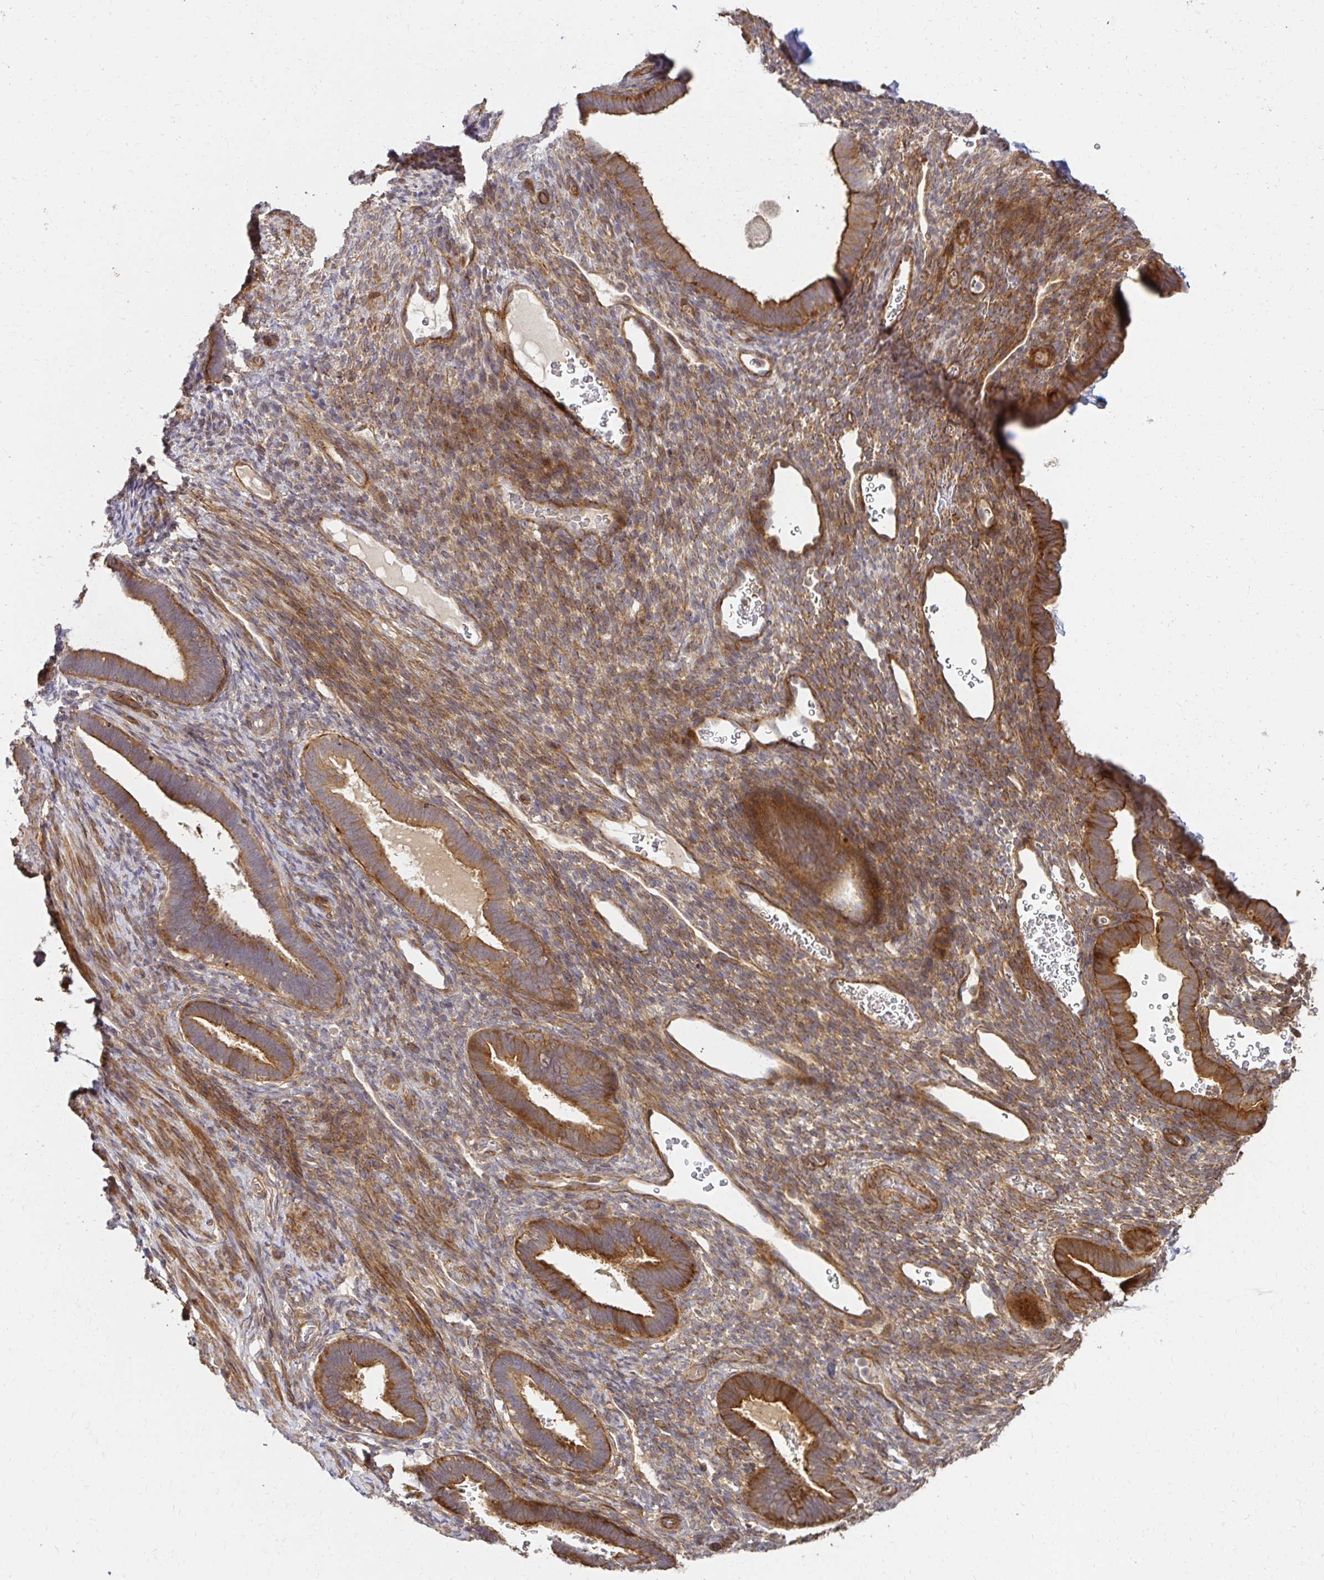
{"staining": {"intensity": "weak", "quantity": "<25%", "location": "cytoplasmic/membranous"}, "tissue": "endometrium", "cell_type": "Cells in endometrial stroma", "image_type": "normal", "snomed": [{"axis": "morphology", "description": "Normal tissue, NOS"}, {"axis": "topography", "description": "Endometrium"}], "caption": "Immunohistochemistry photomicrograph of benign endometrium: human endometrium stained with DAB (3,3'-diaminobenzidine) demonstrates no significant protein staining in cells in endometrial stroma.", "gene": "PSMA4", "patient": {"sex": "female", "age": 34}}